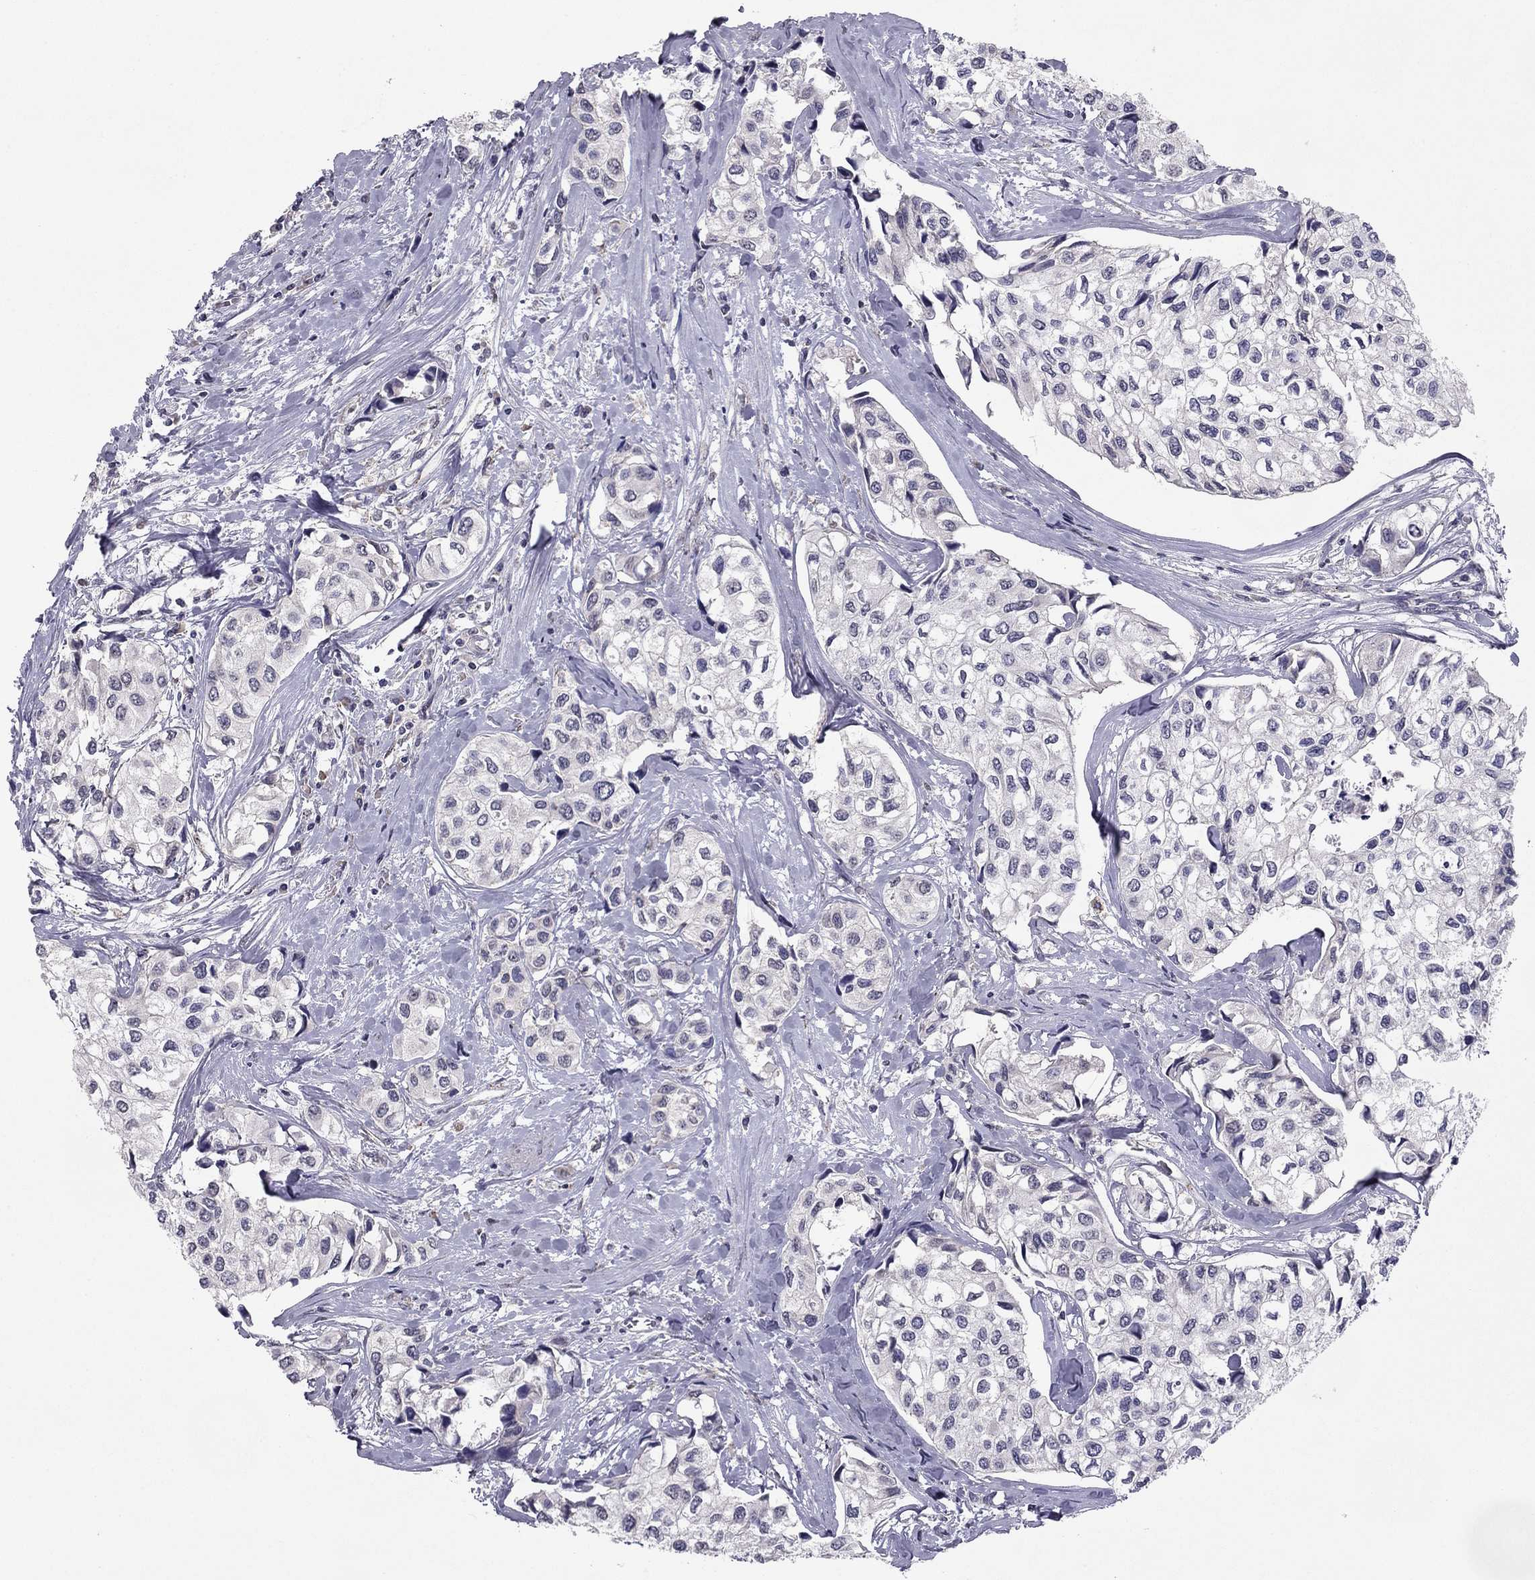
{"staining": {"intensity": "negative", "quantity": "none", "location": "none"}, "tissue": "urothelial cancer", "cell_type": "Tumor cells", "image_type": "cancer", "snomed": [{"axis": "morphology", "description": "Urothelial carcinoma, High grade"}, {"axis": "topography", "description": "Urinary bladder"}], "caption": "There is no significant staining in tumor cells of urothelial carcinoma (high-grade).", "gene": "HCN1", "patient": {"sex": "male", "age": 73}}